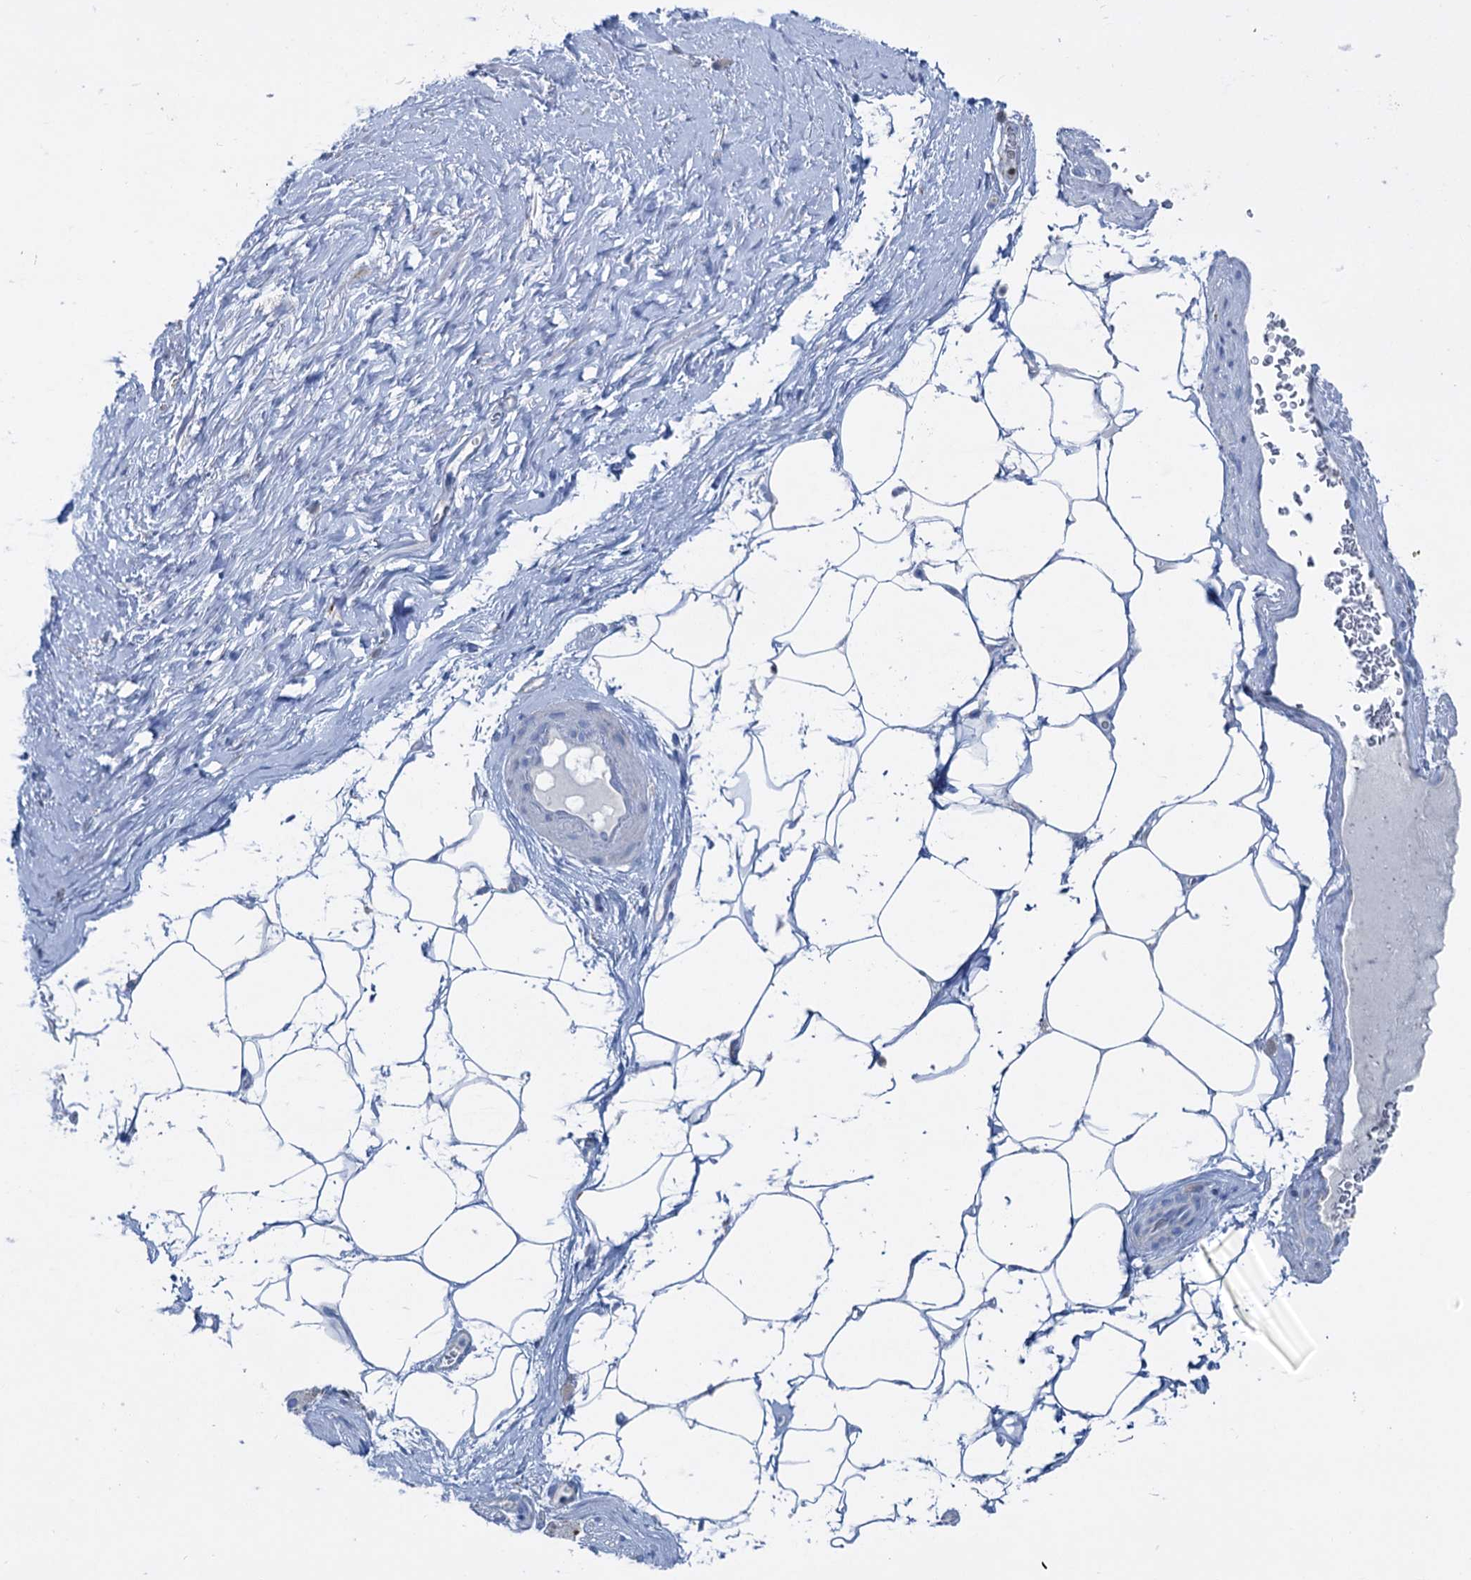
{"staining": {"intensity": "negative", "quantity": "none", "location": "none"}, "tissue": "adipose tissue", "cell_type": "Adipocytes", "image_type": "normal", "snomed": [{"axis": "morphology", "description": "Normal tissue, NOS"}, {"axis": "morphology", "description": "Adenocarcinoma, Low grade"}, {"axis": "topography", "description": "Prostate"}, {"axis": "topography", "description": "Peripheral nerve tissue"}], "caption": "This is a histopathology image of IHC staining of unremarkable adipose tissue, which shows no expression in adipocytes.", "gene": "ELP4", "patient": {"sex": "male", "age": 63}}